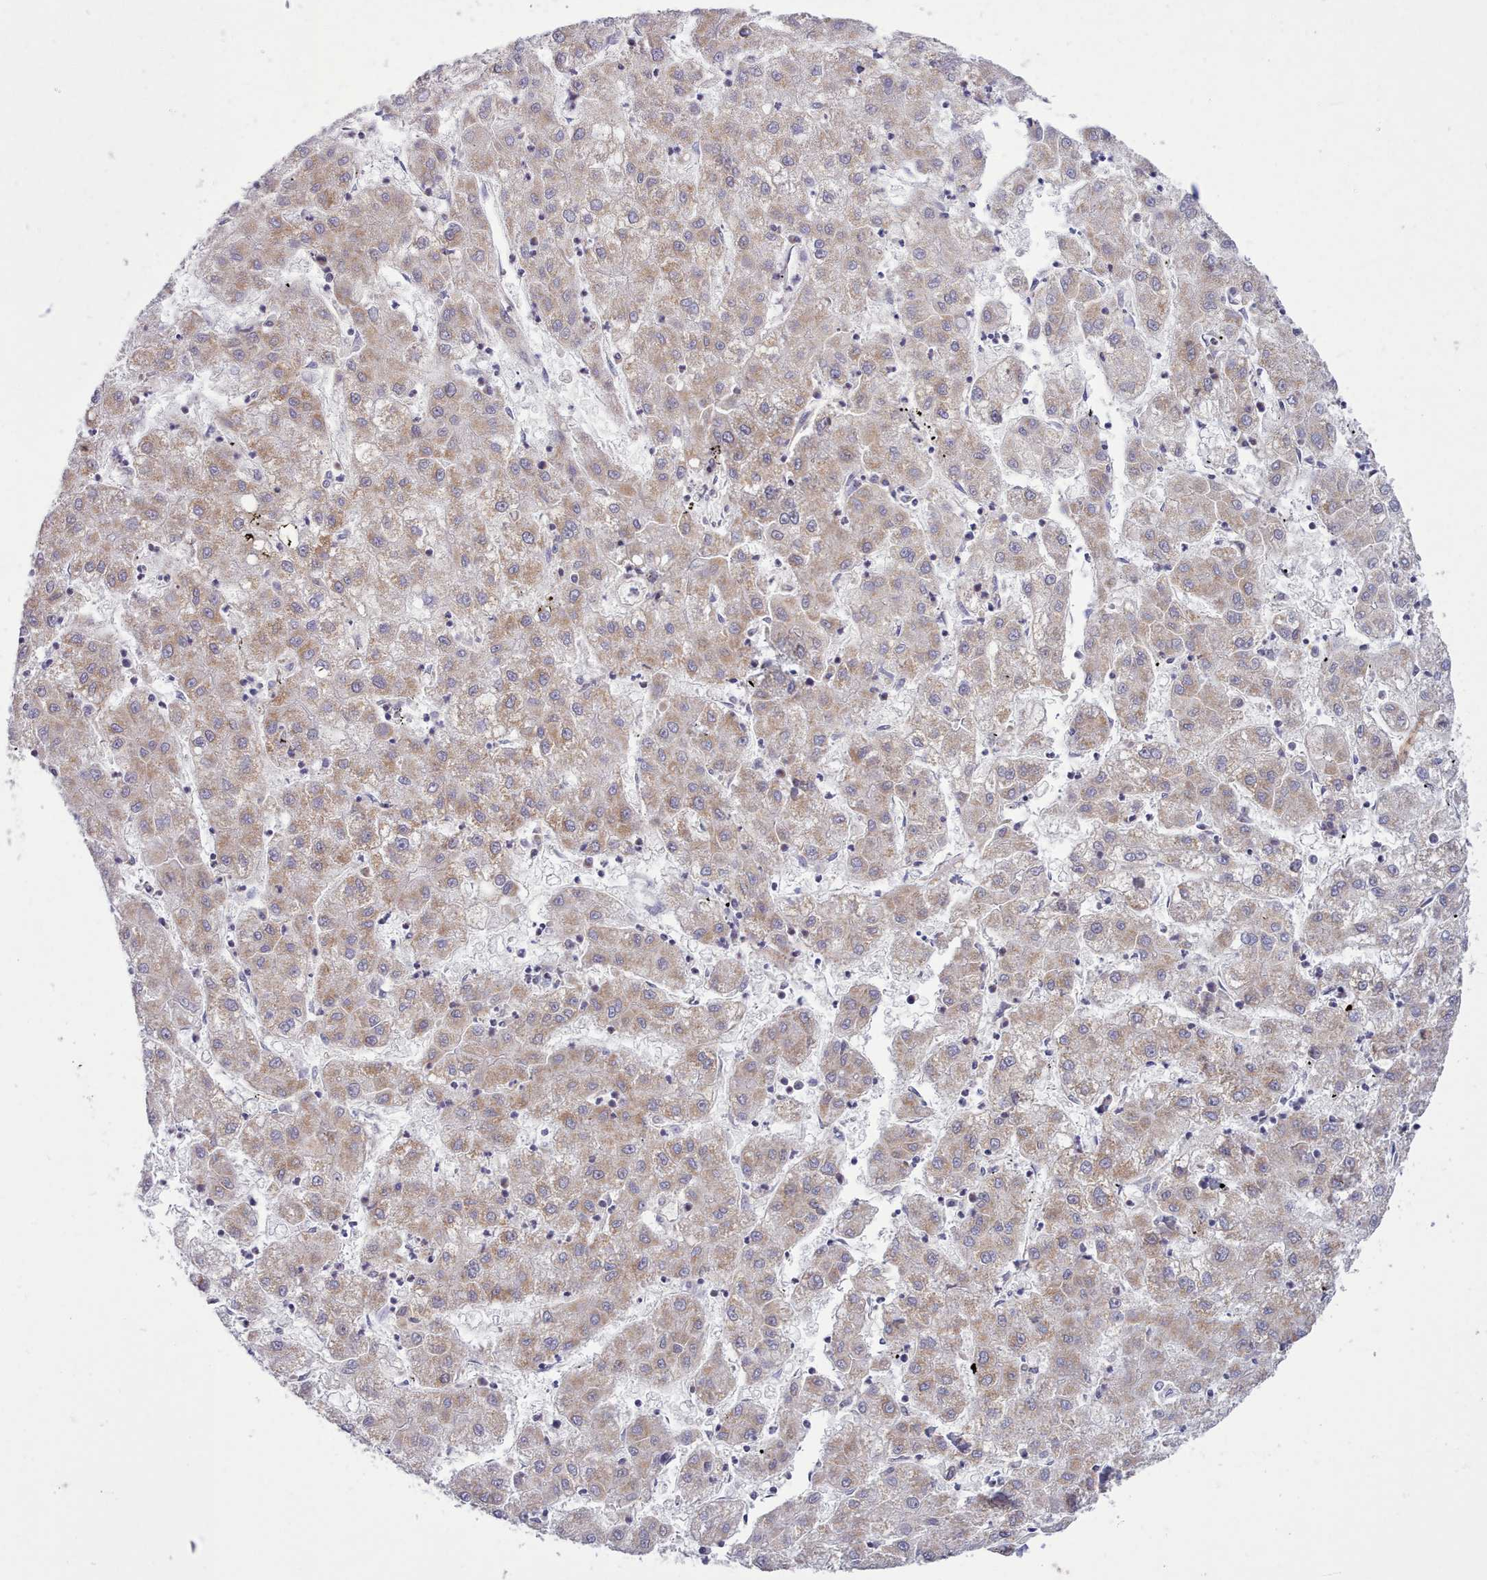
{"staining": {"intensity": "weak", "quantity": "25%-75%", "location": "cytoplasmic/membranous"}, "tissue": "liver cancer", "cell_type": "Tumor cells", "image_type": "cancer", "snomed": [{"axis": "morphology", "description": "Carcinoma, Hepatocellular, NOS"}, {"axis": "topography", "description": "Liver"}], "caption": "Weak cytoplasmic/membranous positivity for a protein is seen in approximately 25%-75% of tumor cells of liver cancer using immunohistochemistry.", "gene": "MRPL21", "patient": {"sex": "male", "age": 72}}